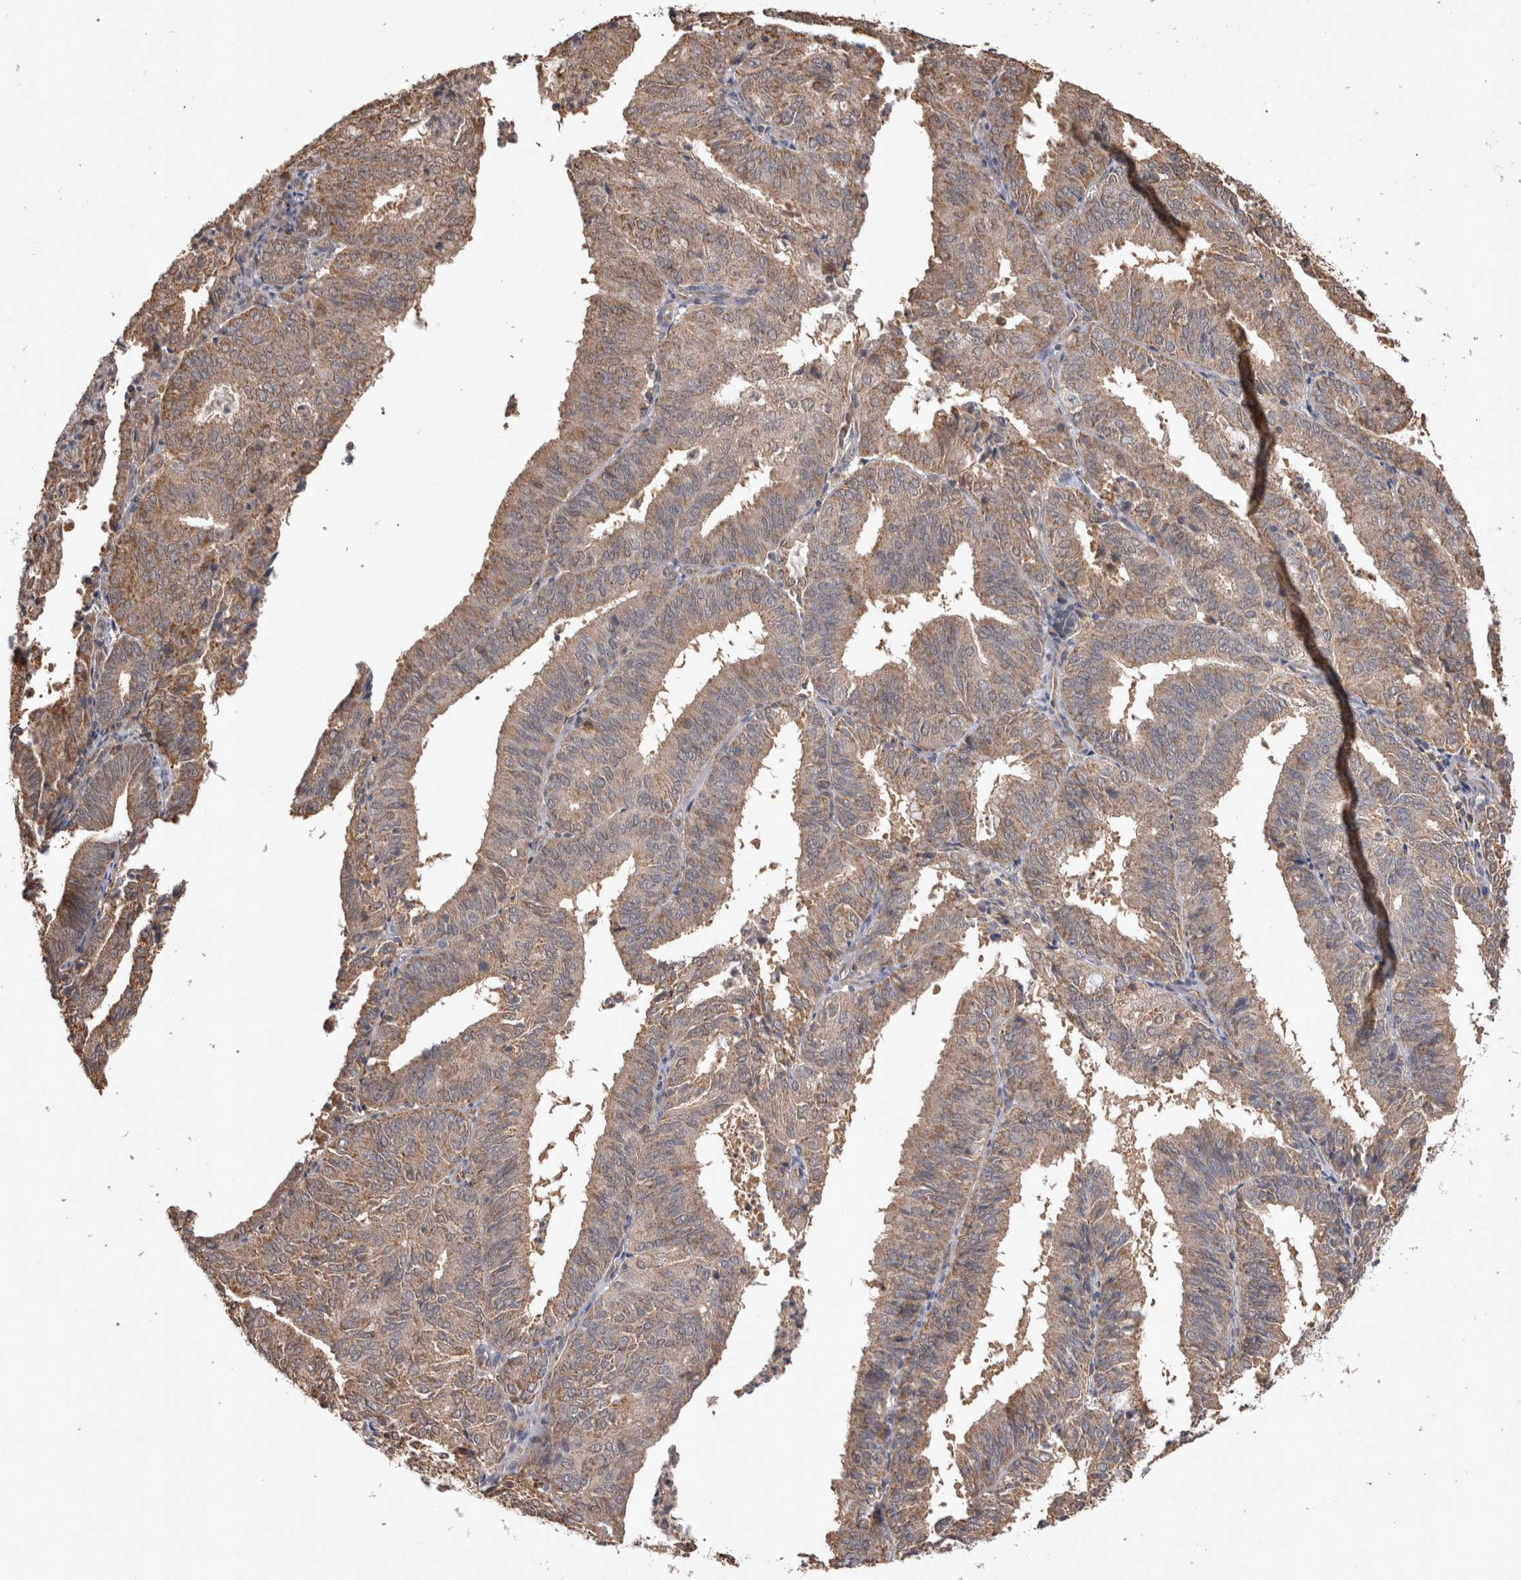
{"staining": {"intensity": "weak", "quantity": ">75%", "location": "cytoplasmic/membranous"}, "tissue": "endometrial cancer", "cell_type": "Tumor cells", "image_type": "cancer", "snomed": [{"axis": "morphology", "description": "Adenocarcinoma, NOS"}, {"axis": "topography", "description": "Uterus"}], "caption": "A micrograph of endometrial cancer (adenocarcinoma) stained for a protein exhibits weak cytoplasmic/membranous brown staining in tumor cells. The staining is performed using DAB brown chromogen to label protein expression. The nuclei are counter-stained blue using hematoxylin.", "gene": "PREP", "patient": {"sex": "female", "age": 60}}